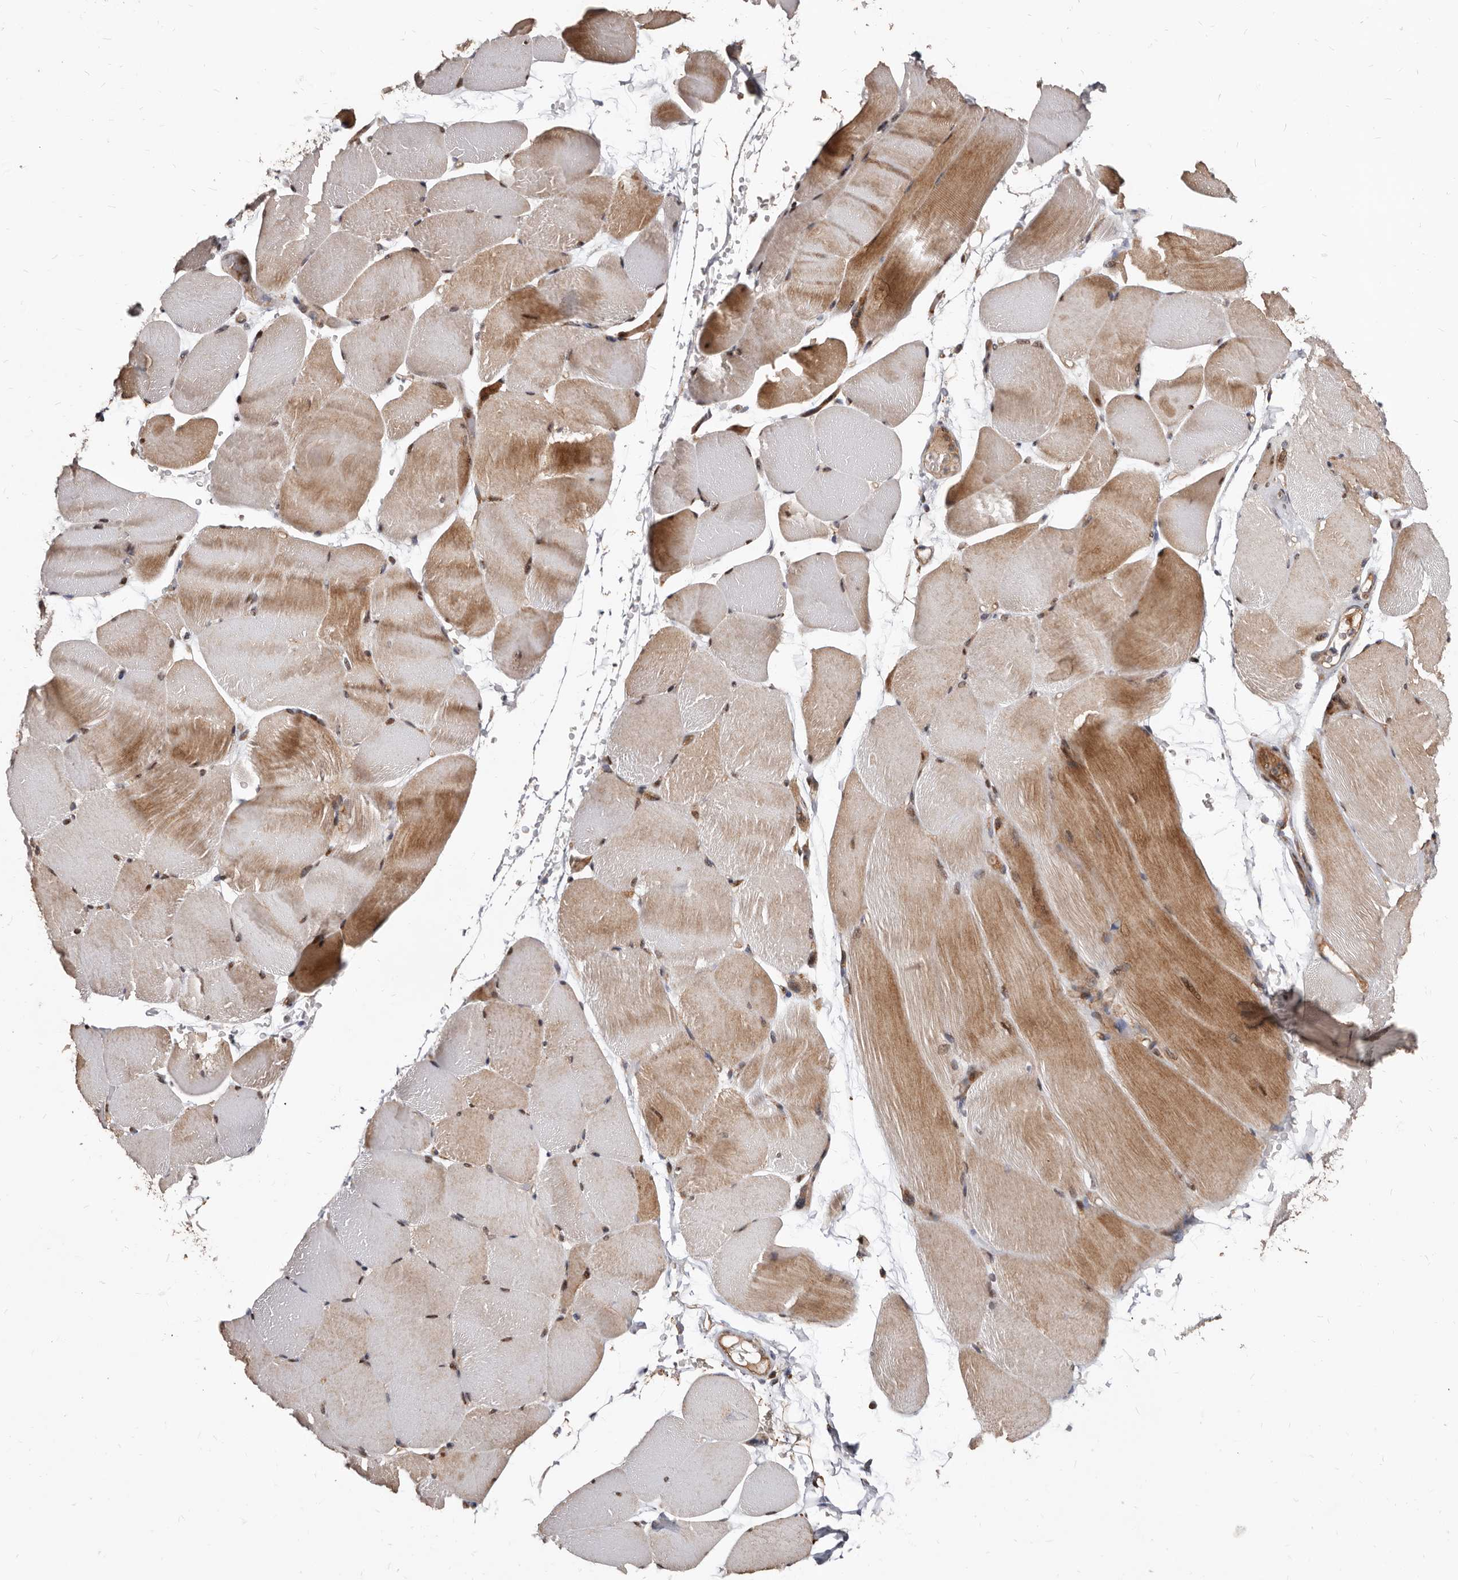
{"staining": {"intensity": "moderate", "quantity": "<25%", "location": "cytoplasmic/membranous,nuclear"}, "tissue": "skeletal muscle", "cell_type": "Myocytes", "image_type": "normal", "snomed": [{"axis": "morphology", "description": "Normal tissue, NOS"}, {"axis": "topography", "description": "Skeletal muscle"}, {"axis": "topography", "description": "Parathyroid gland"}], "caption": "Immunohistochemistry (DAB) staining of benign skeletal muscle reveals moderate cytoplasmic/membranous,nuclear protein staining in about <25% of myocytes. The staining is performed using DAB brown chromogen to label protein expression. The nuclei are counter-stained blue using hematoxylin.", "gene": "WEE2", "patient": {"sex": "female", "age": 37}}